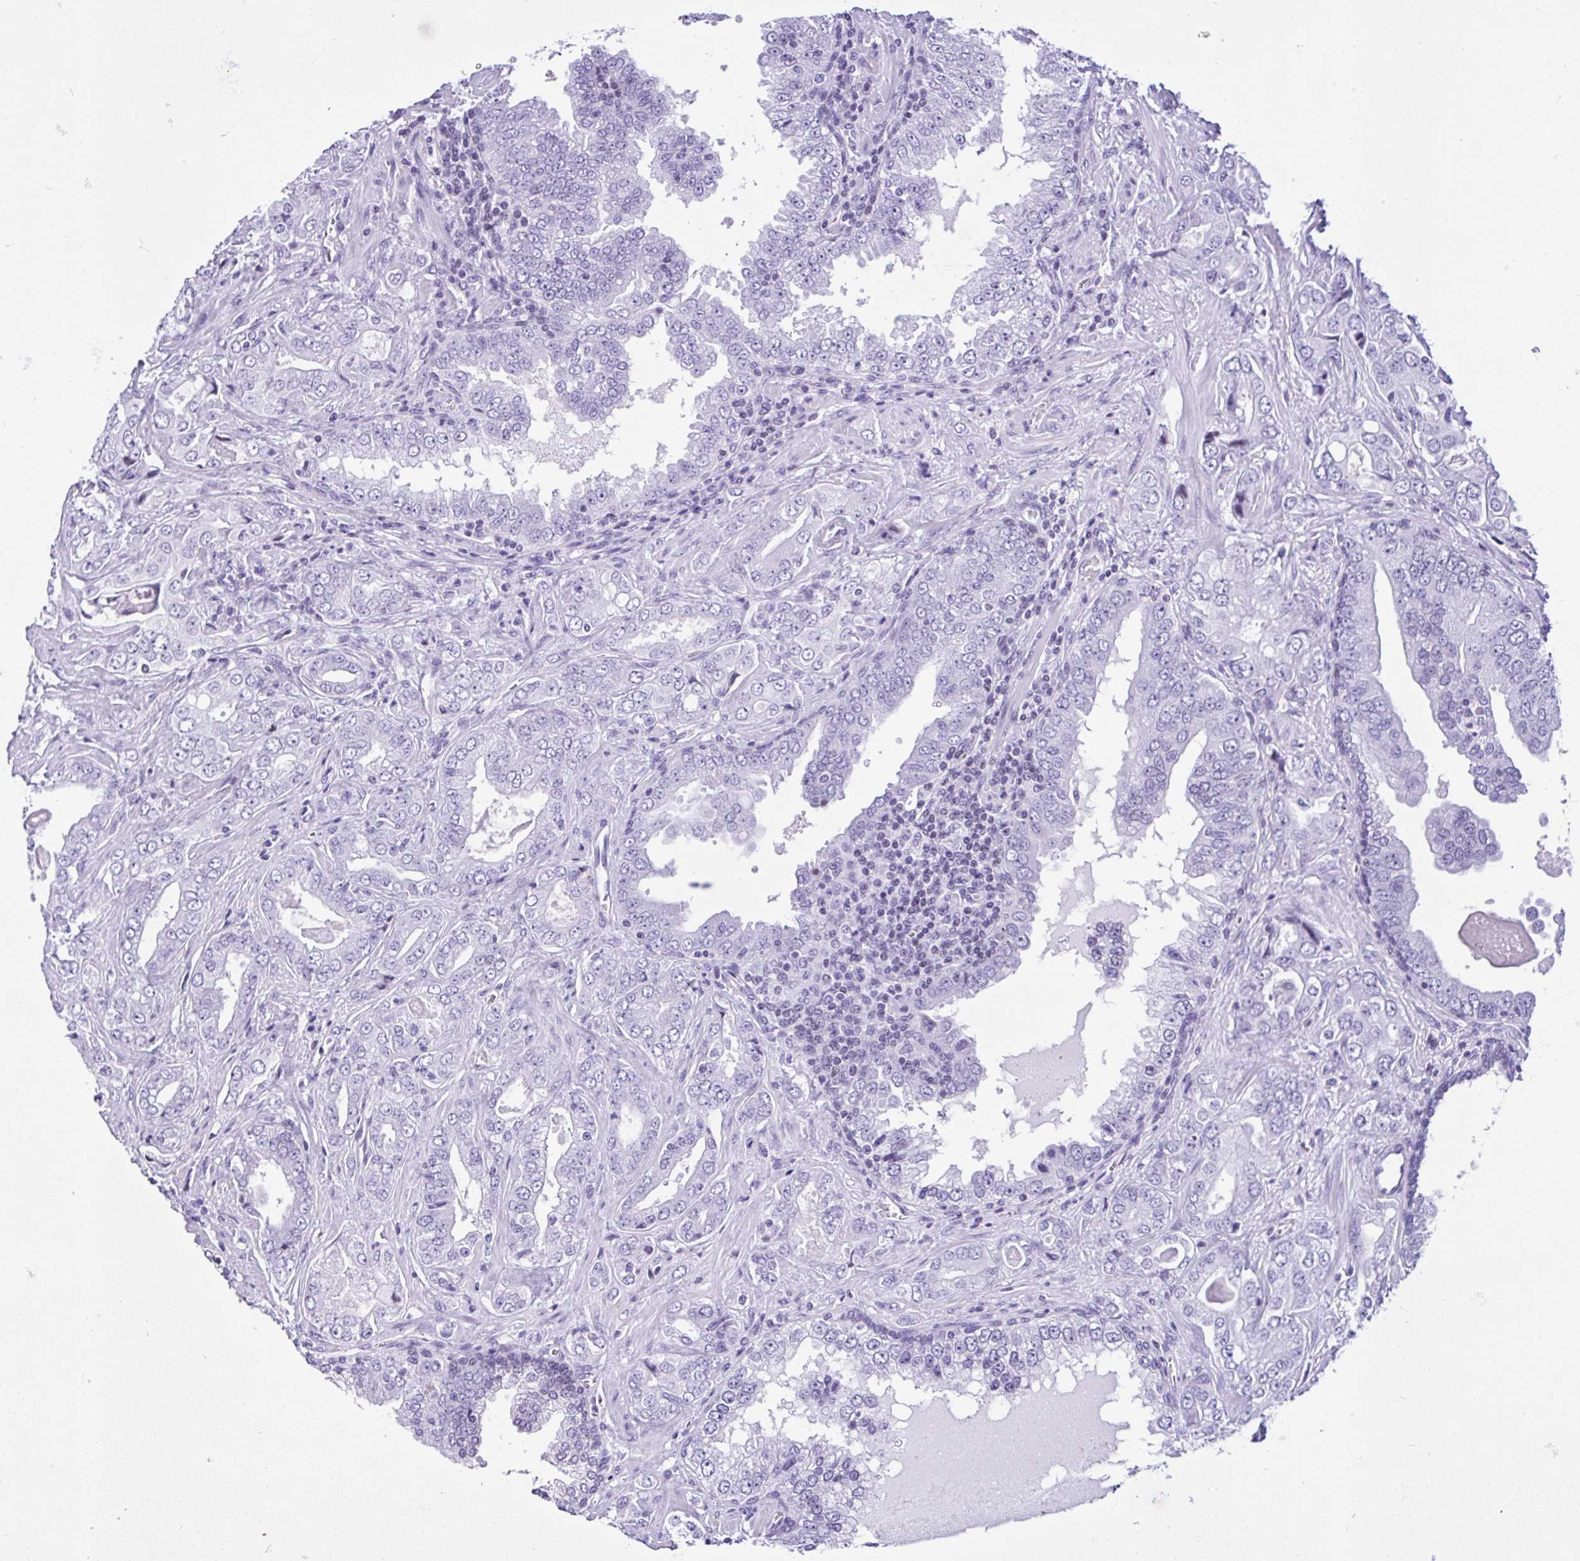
{"staining": {"intensity": "negative", "quantity": "none", "location": "none"}, "tissue": "prostate cancer", "cell_type": "Tumor cells", "image_type": "cancer", "snomed": [{"axis": "morphology", "description": "Adenocarcinoma, High grade"}, {"axis": "topography", "description": "Prostate"}], "caption": "Tumor cells show no significant protein staining in high-grade adenocarcinoma (prostate).", "gene": "KRT27", "patient": {"sex": "male", "age": 67}}